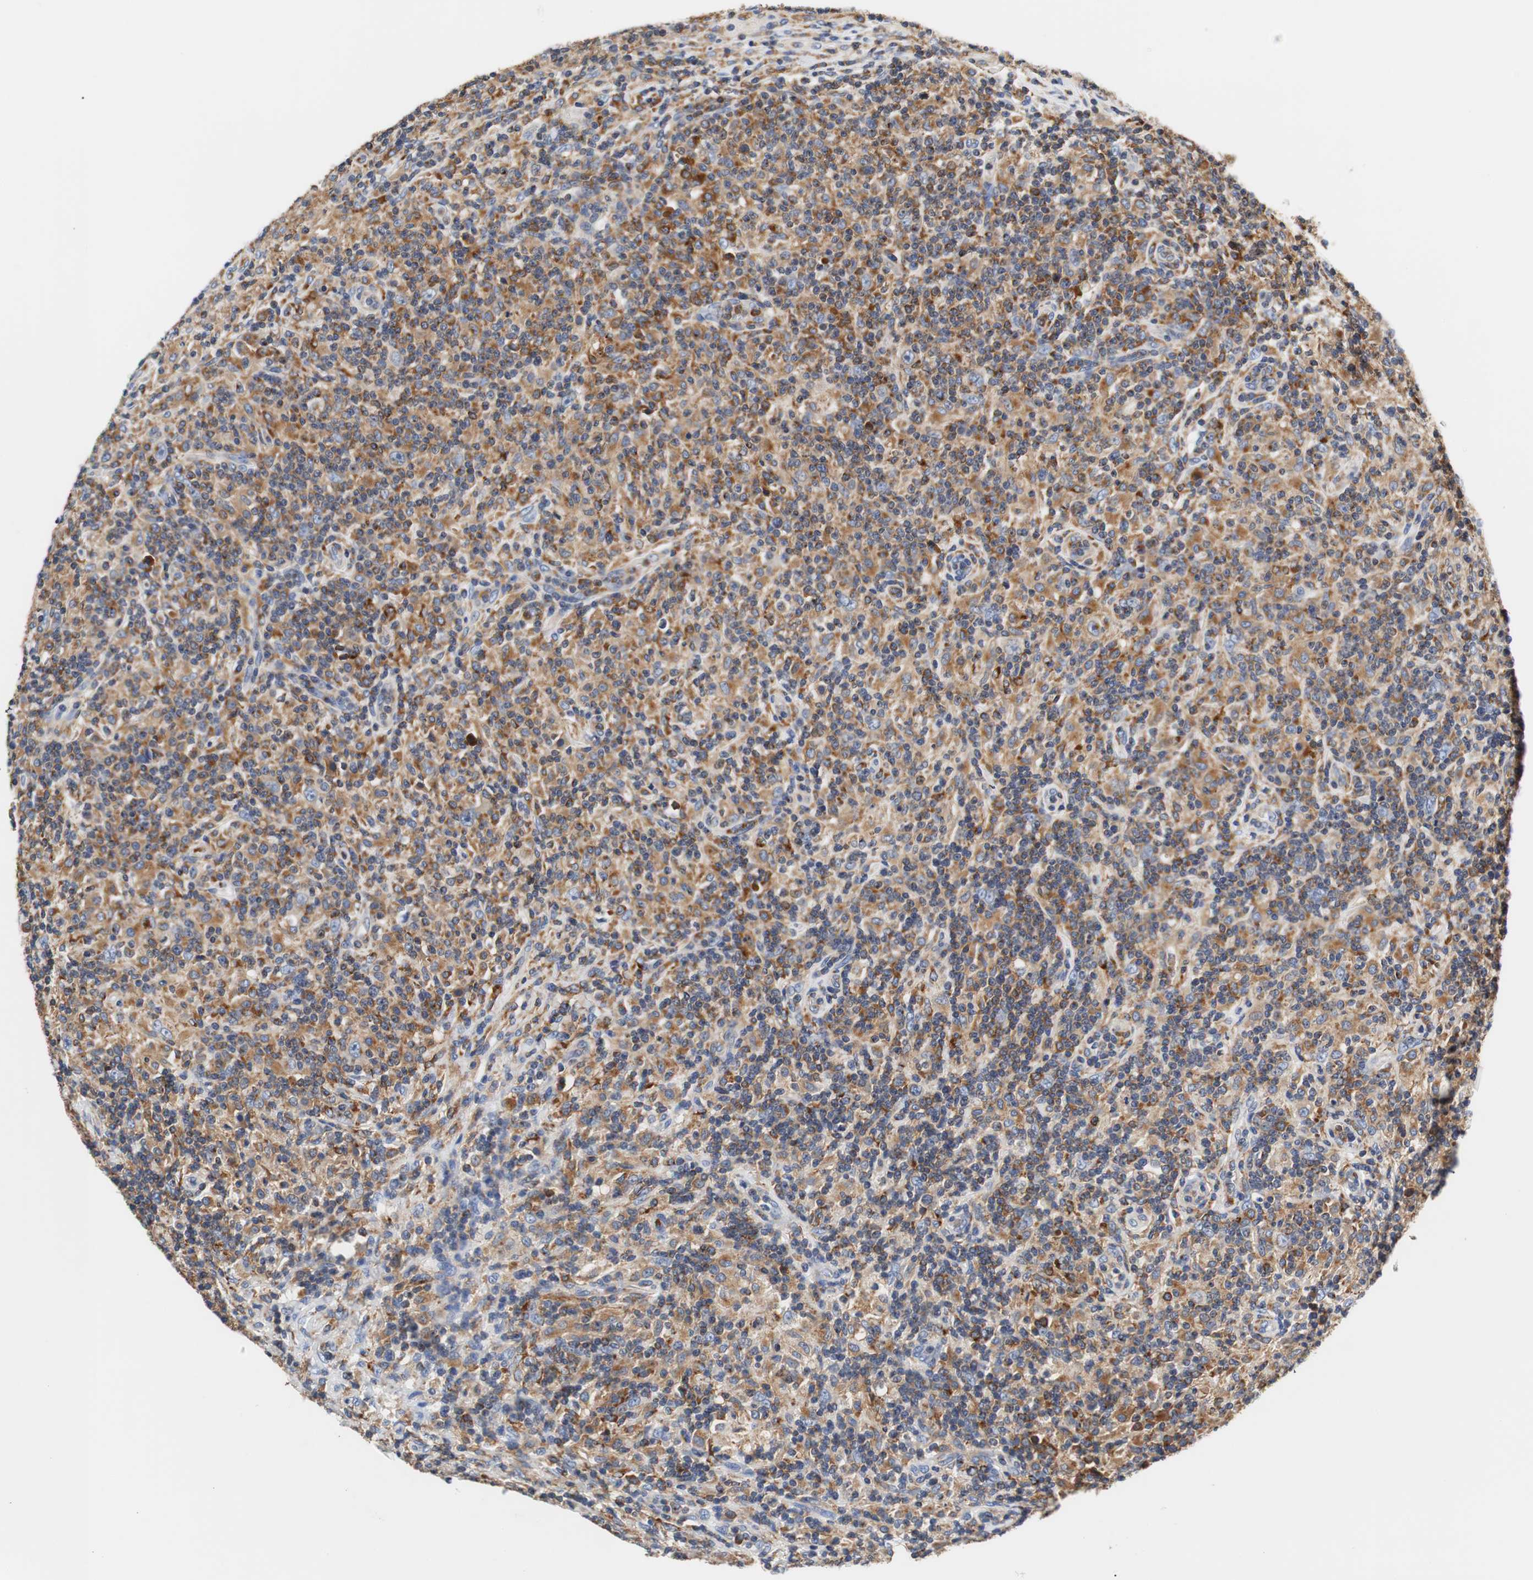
{"staining": {"intensity": "strong", "quantity": ">75%", "location": "cytoplasmic/membranous"}, "tissue": "lymphoma", "cell_type": "Tumor cells", "image_type": "cancer", "snomed": [{"axis": "morphology", "description": "Hodgkin's disease, NOS"}, {"axis": "topography", "description": "Lymph node"}], "caption": "High-power microscopy captured an immunohistochemistry (IHC) photomicrograph of lymphoma, revealing strong cytoplasmic/membranous positivity in about >75% of tumor cells. (IHC, brightfield microscopy, high magnification).", "gene": "VAMP8", "patient": {"sex": "male", "age": 70}}